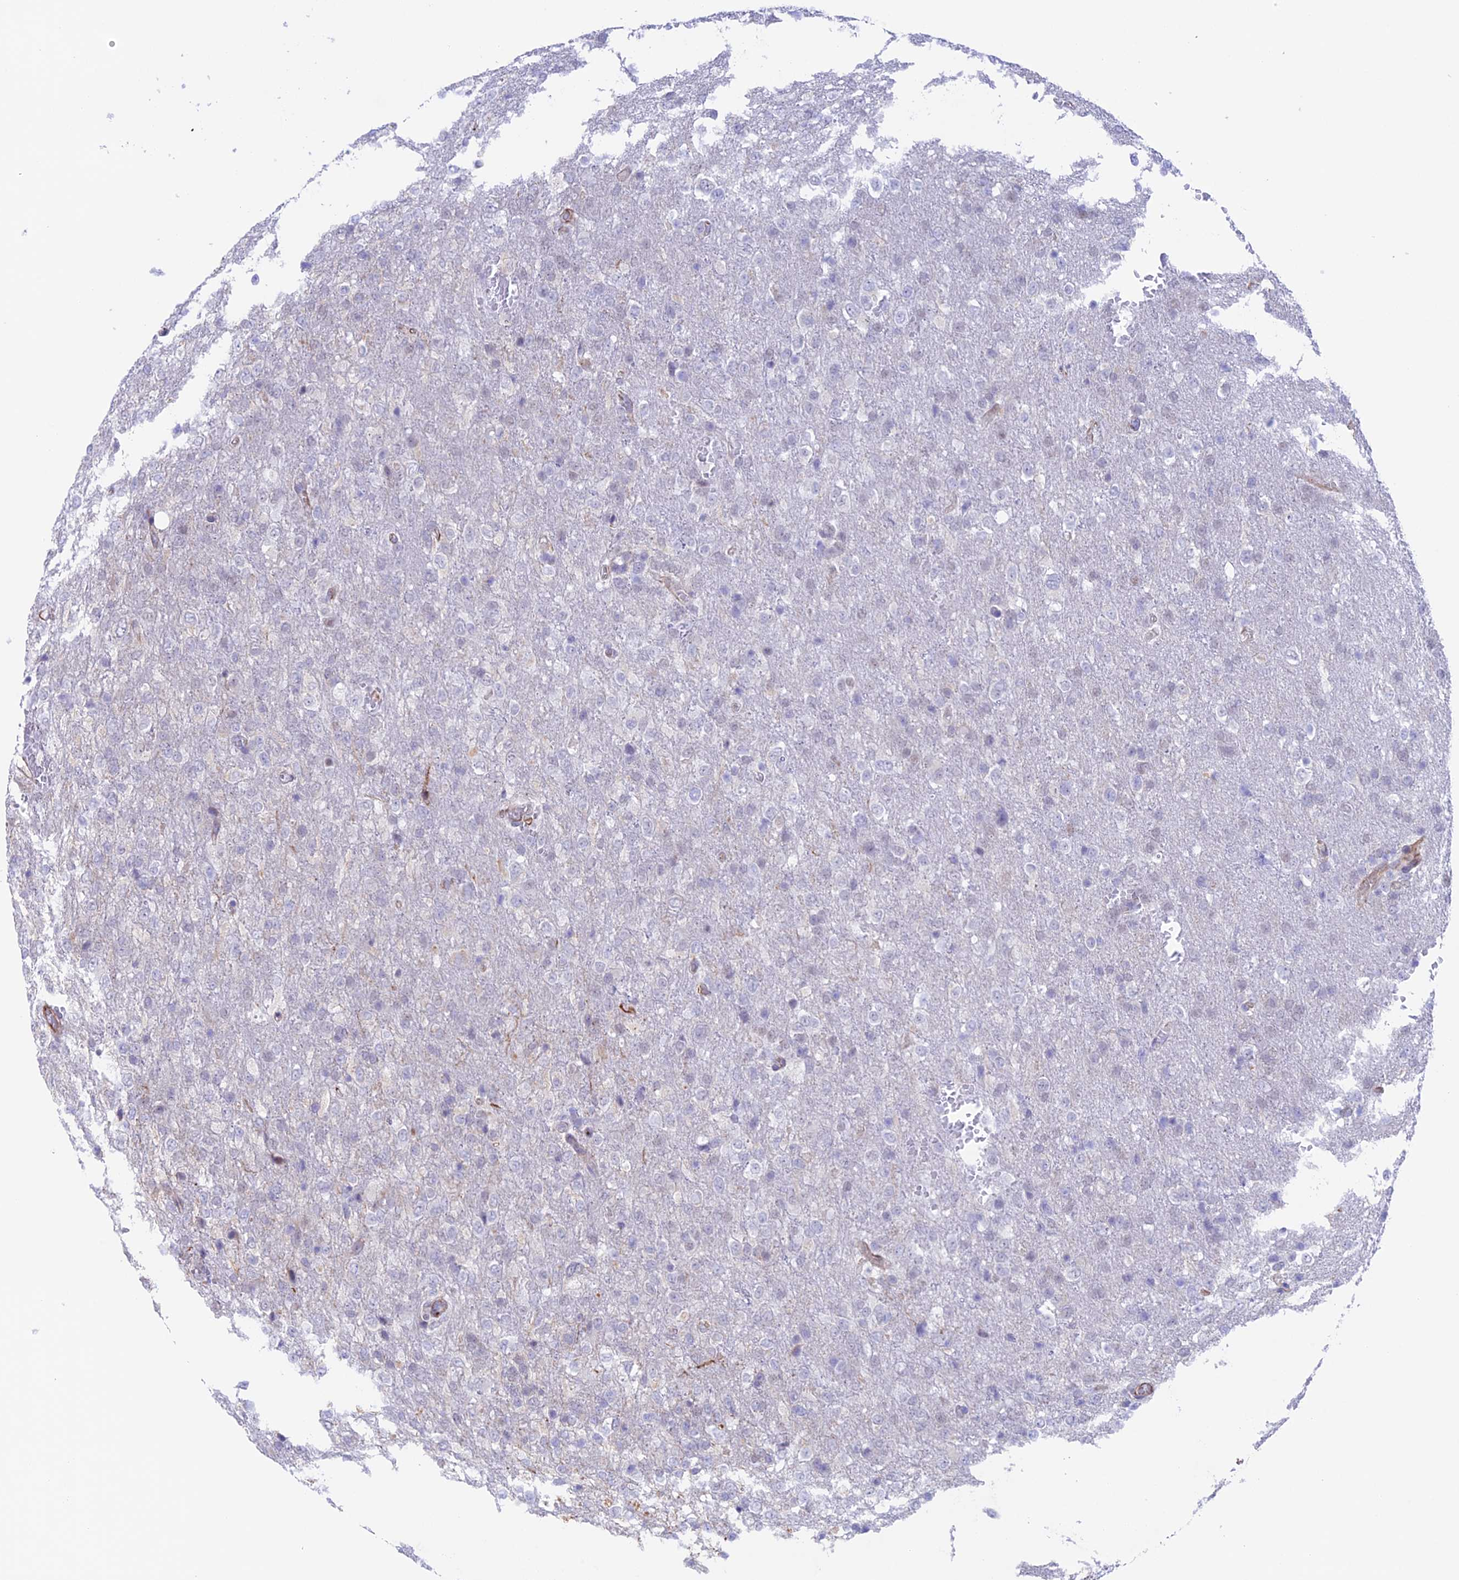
{"staining": {"intensity": "negative", "quantity": "none", "location": "none"}, "tissue": "glioma", "cell_type": "Tumor cells", "image_type": "cancer", "snomed": [{"axis": "morphology", "description": "Glioma, malignant, High grade"}, {"axis": "topography", "description": "Brain"}], "caption": "Immunohistochemistry (IHC) of human glioma reveals no positivity in tumor cells.", "gene": "ZNF652", "patient": {"sex": "female", "age": 74}}